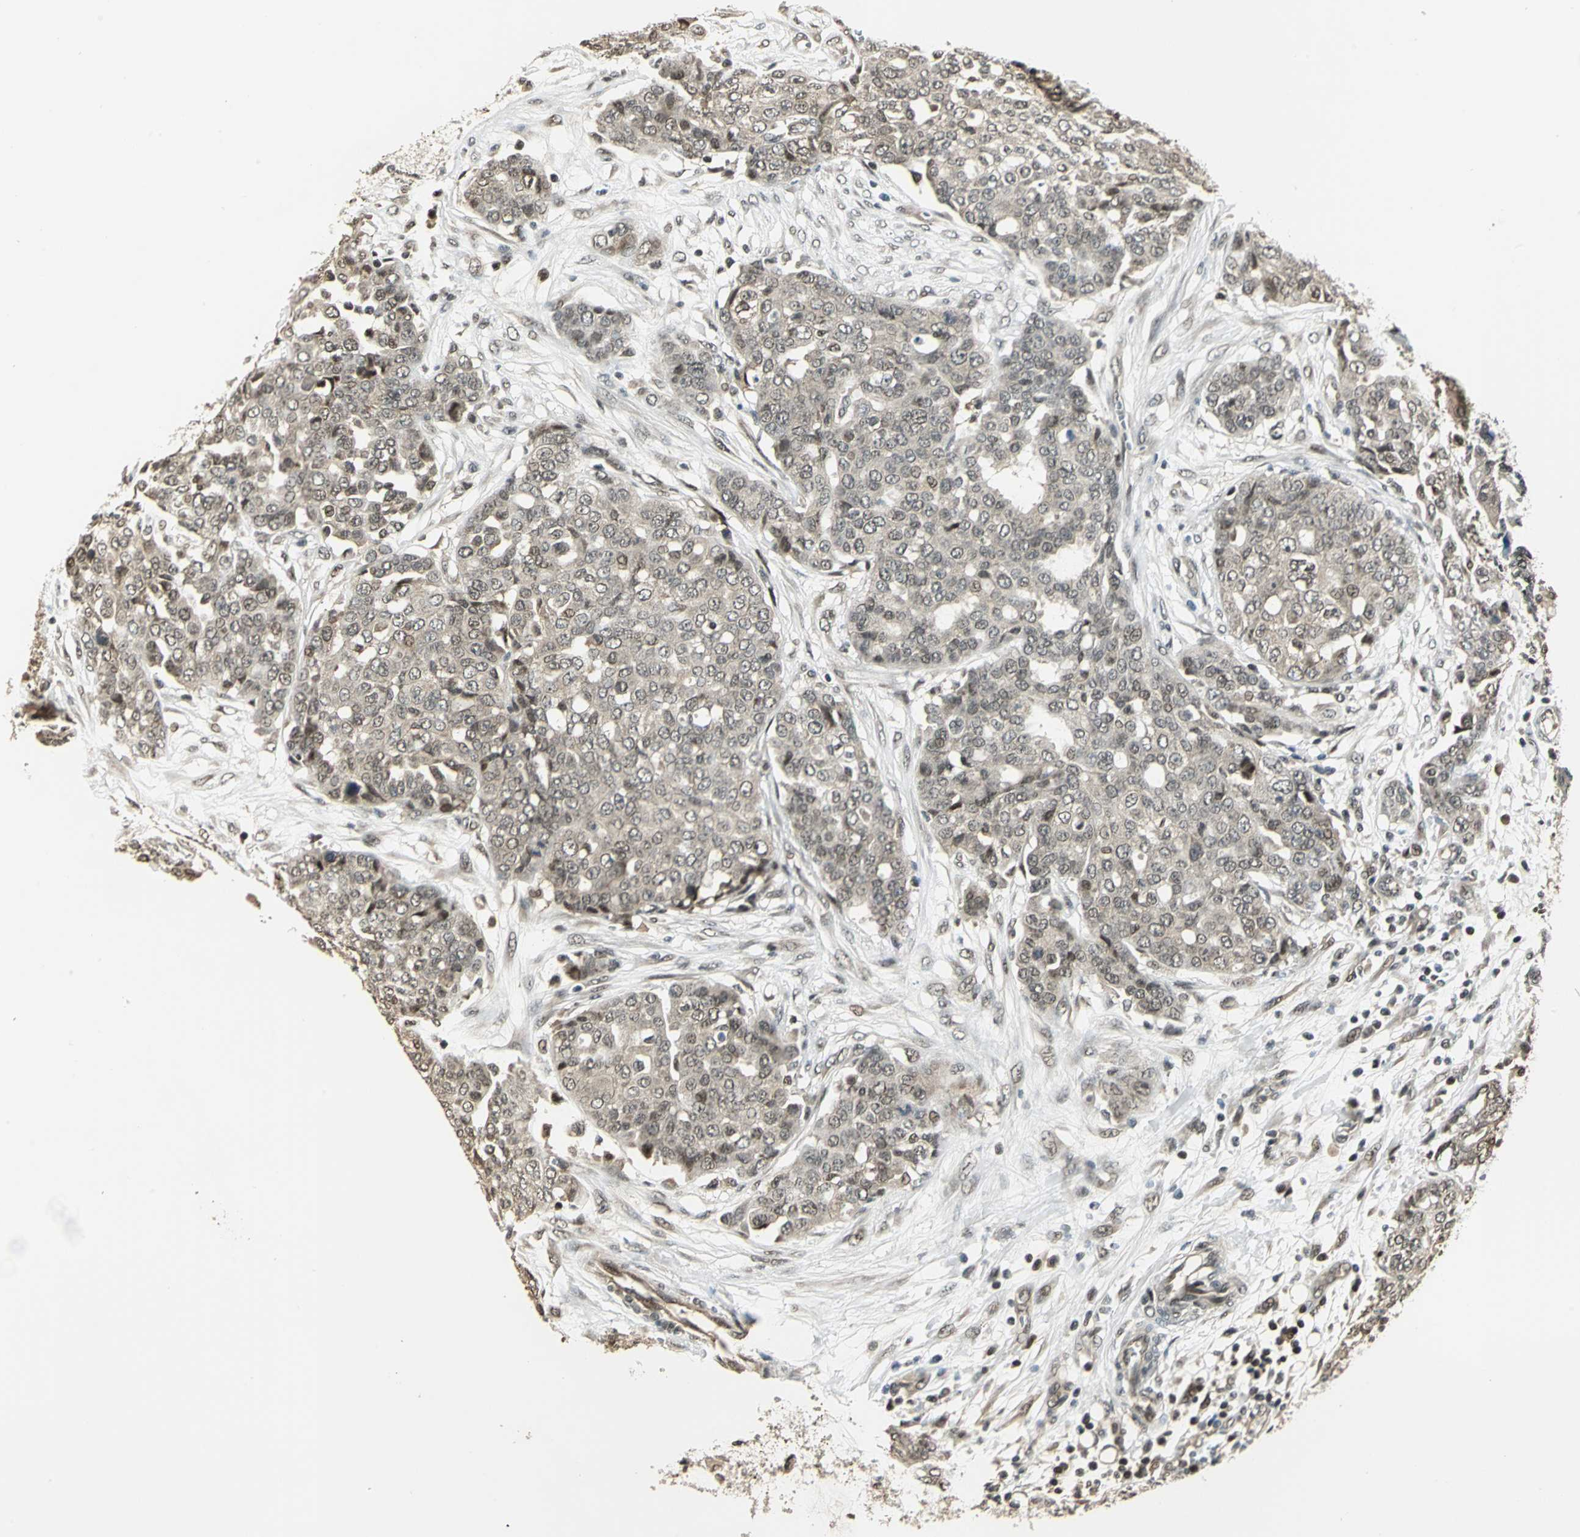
{"staining": {"intensity": "weak", "quantity": ">75%", "location": "cytoplasmic/membranous,nuclear"}, "tissue": "ovarian cancer", "cell_type": "Tumor cells", "image_type": "cancer", "snomed": [{"axis": "morphology", "description": "Cystadenocarcinoma, serous, NOS"}, {"axis": "topography", "description": "Soft tissue"}, {"axis": "topography", "description": "Ovary"}], "caption": "This is an image of immunohistochemistry staining of ovarian cancer (serous cystadenocarcinoma), which shows weak expression in the cytoplasmic/membranous and nuclear of tumor cells.", "gene": "PSMC3", "patient": {"sex": "female", "age": 57}}